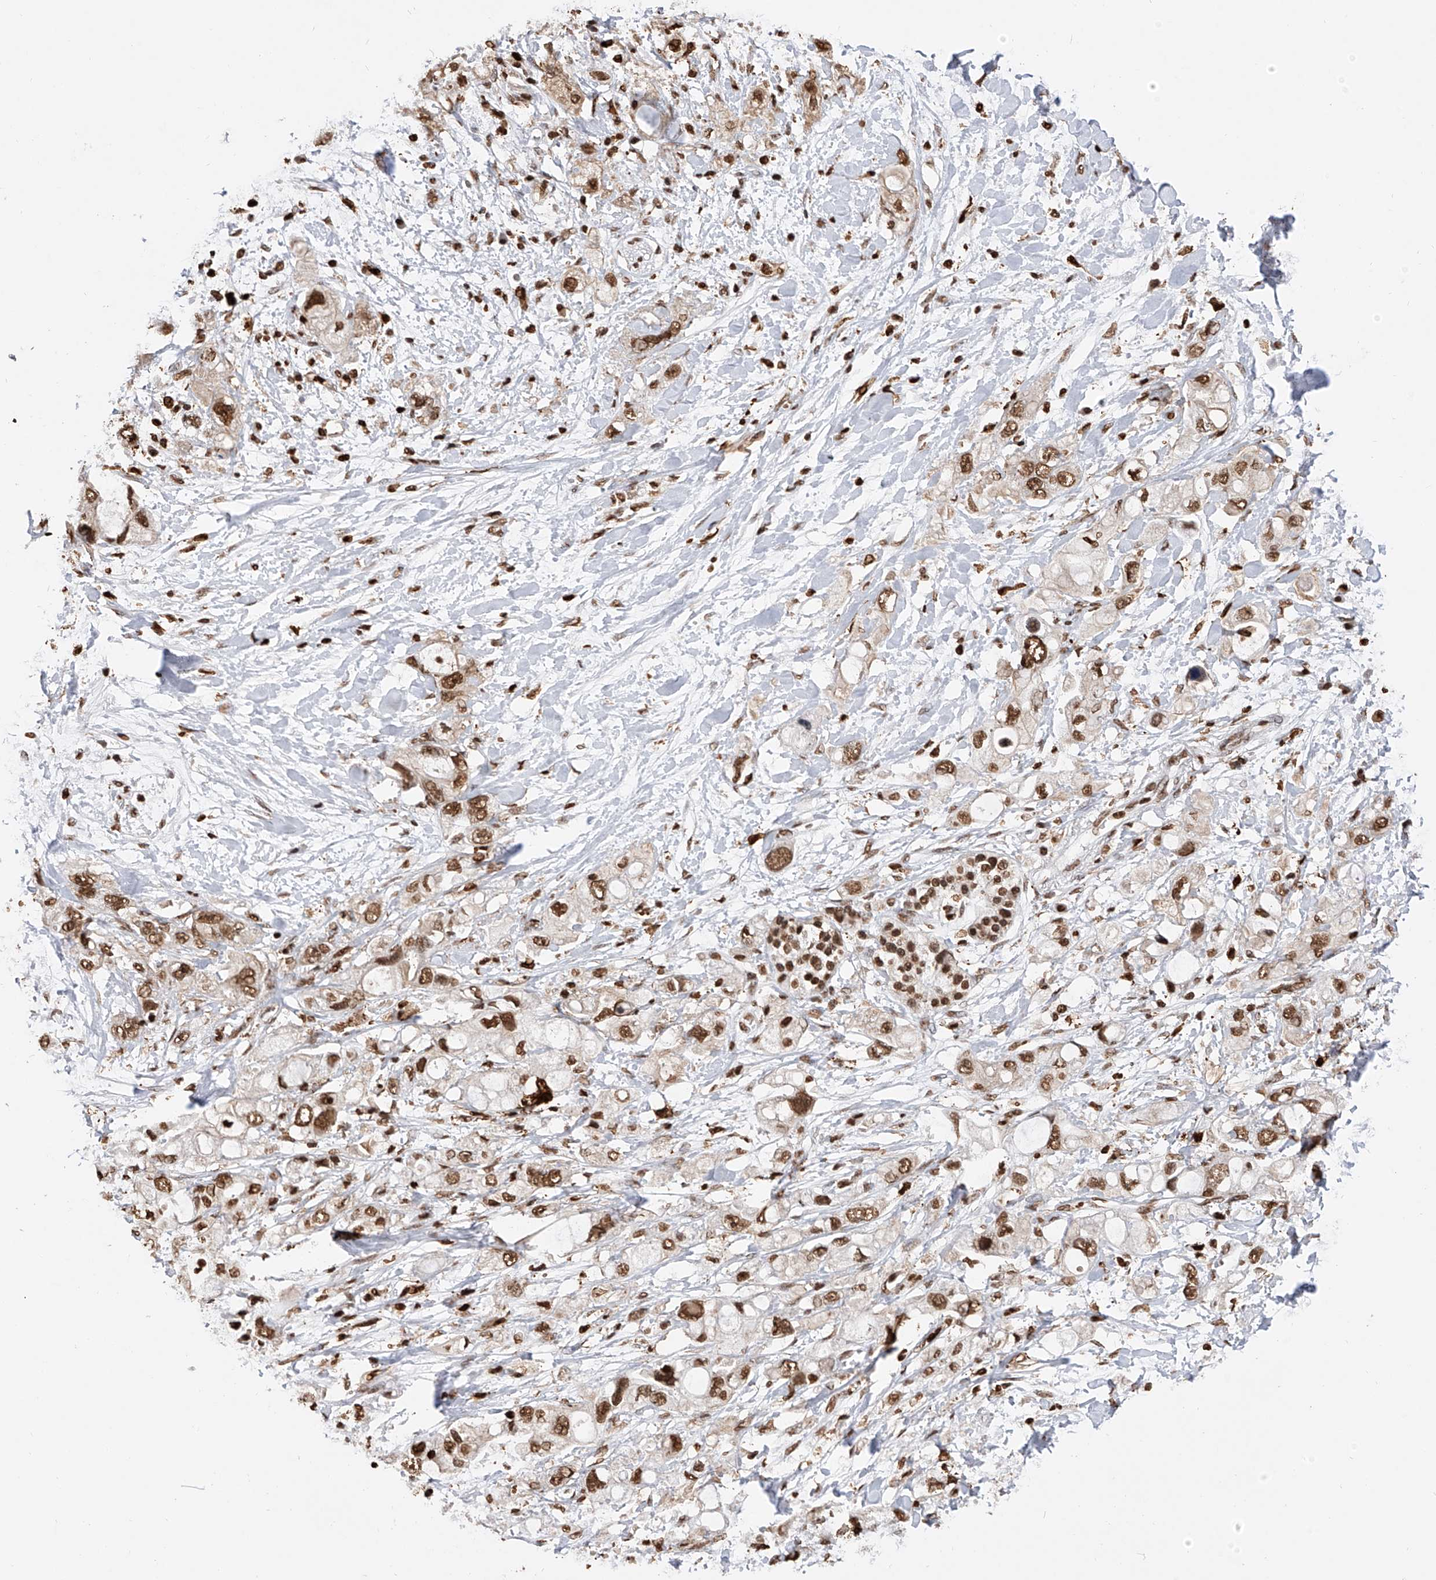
{"staining": {"intensity": "moderate", "quantity": ">75%", "location": "nuclear"}, "tissue": "pancreatic cancer", "cell_type": "Tumor cells", "image_type": "cancer", "snomed": [{"axis": "morphology", "description": "Adenocarcinoma, NOS"}, {"axis": "topography", "description": "Pancreas"}], "caption": "Pancreatic cancer (adenocarcinoma) was stained to show a protein in brown. There is medium levels of moderate nuclear positivity in approximately >75% of tumor cells. Immunohistochemistry stains the protein in brown and the nuclei are stained blue.", "gene": "CFAP410", "patient": {"sex": "female", "age": 56}}